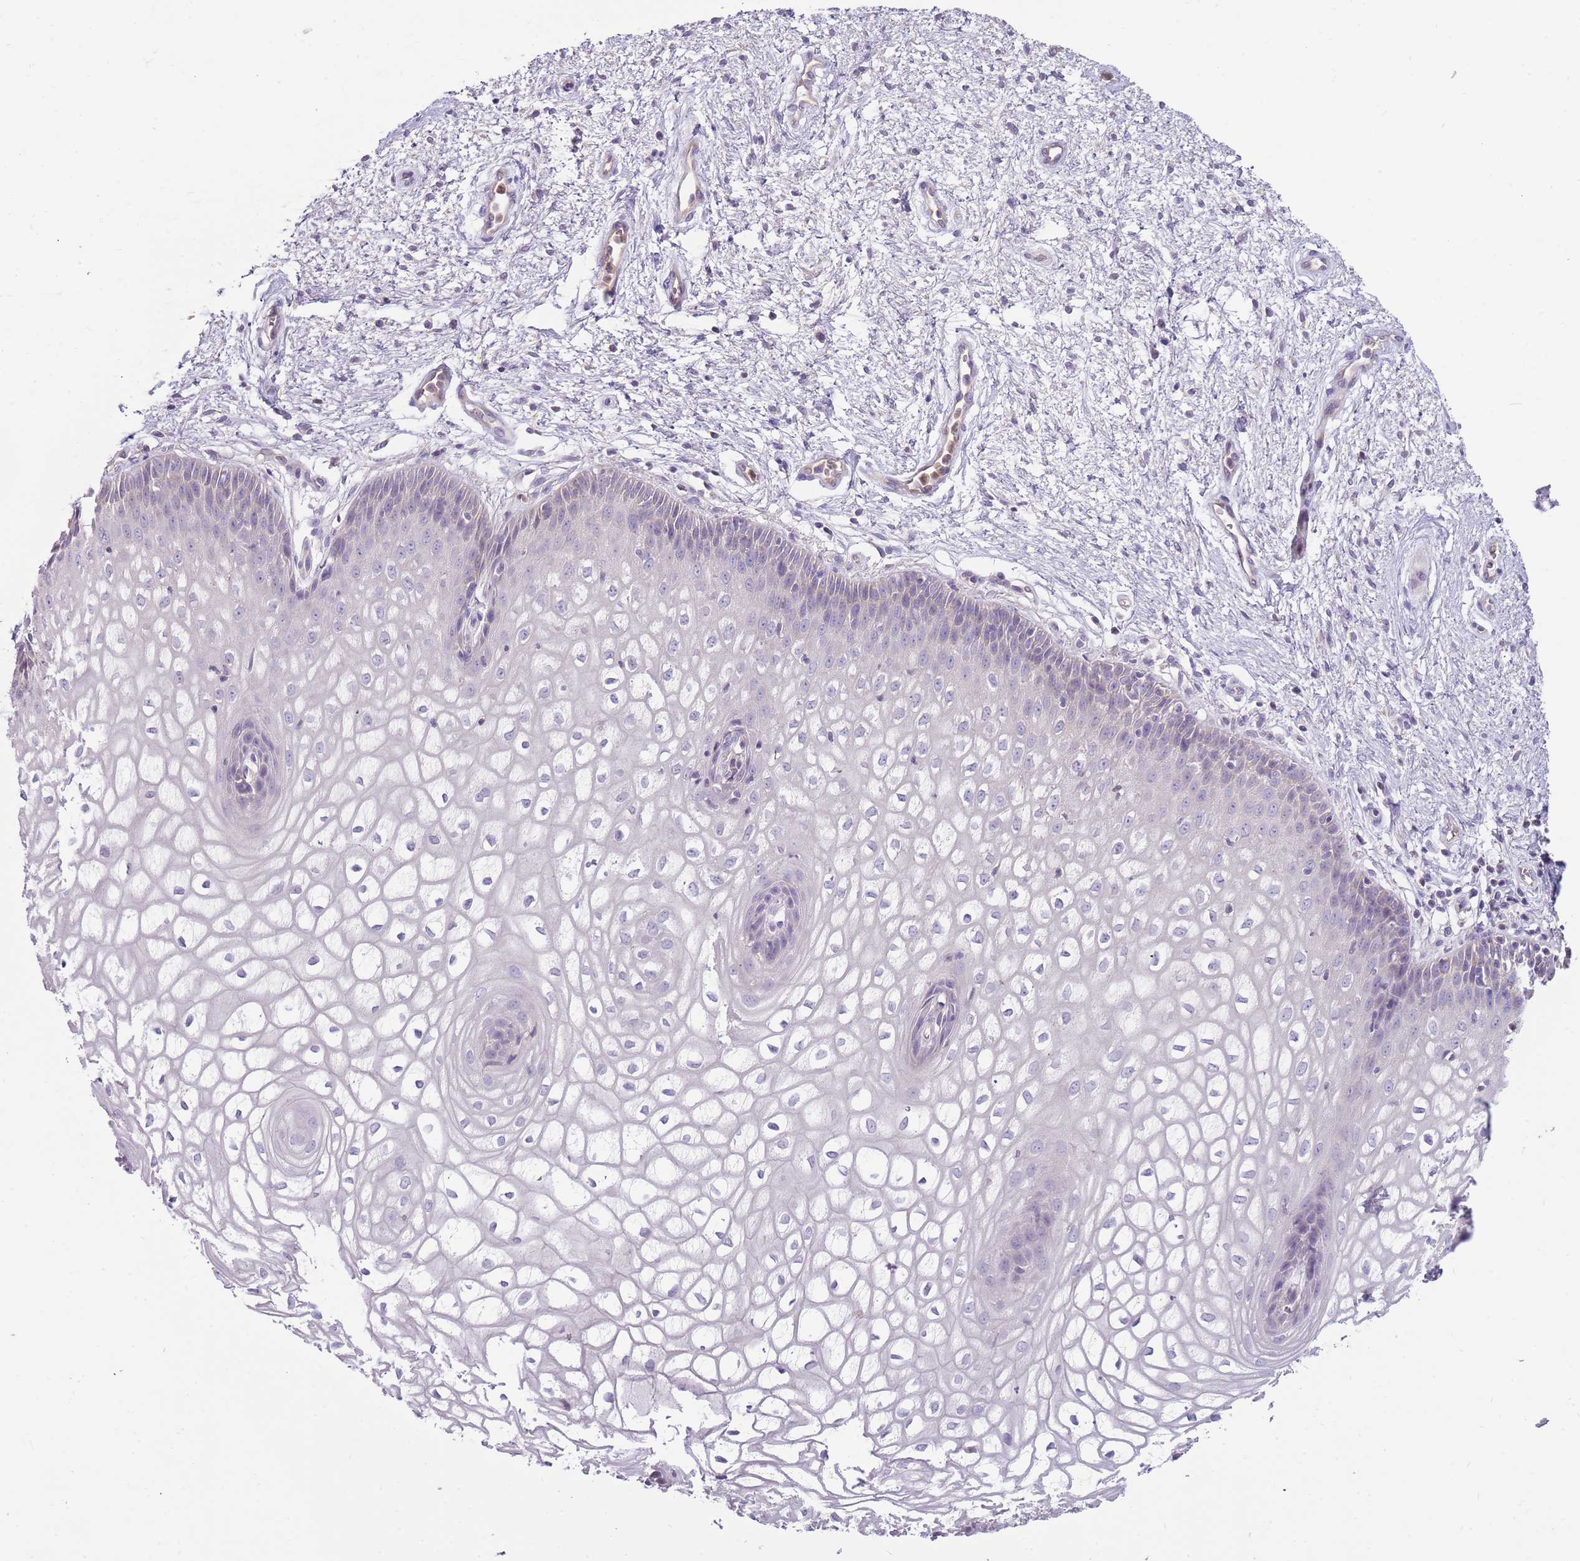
{"staining": {"intensity": "negative", "quantity": "none", "location": "none"}, "tissue": "vagina", "cell_type": "Squamous epithelial cells", "image_type": "normal", "snomed": [{"axis": "morphology", "description": "Normal tissue, NOS"}, {"axis": "topography", "description": "Vagina"}], "caption": "The image exhibits no significant expression in squamous epithelial cells of vagina. (Immunohistochemistry (ihc), brightfield microscopy, high magnification).", "gene": "ARHGAP5", "patient": {"sex": "female", "age": 34}}